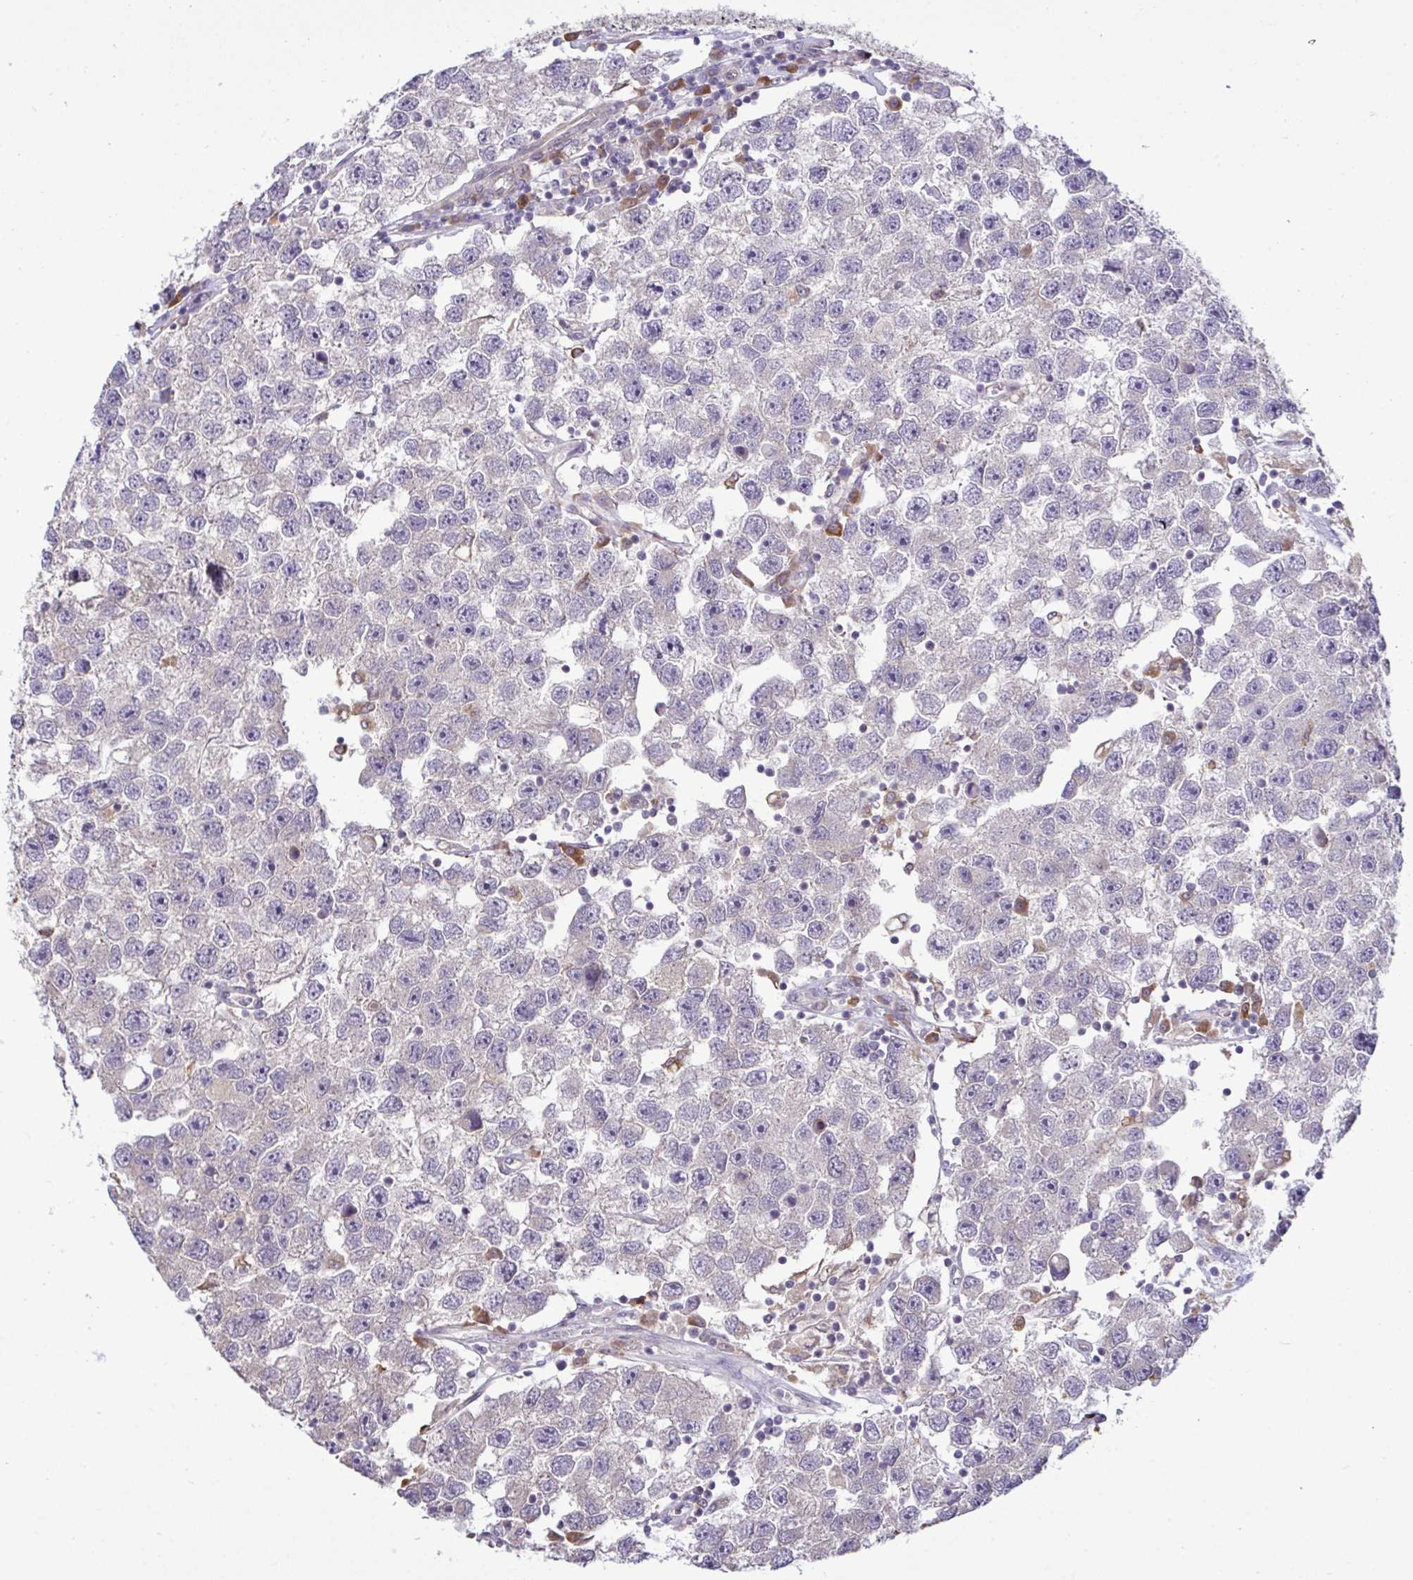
{"staining": {"intensity": "negative", "quantity": "none", "location": "none"}, "tissue": "testis cancer", "cell_type": "Tumor cells", "image_type": "cancer", "snomed": [{"axis": "morphology", "description": "Seminoma, NOS"}, {"axis": "topography", "description": "Testis"}], "caption": "Protein analysis of testis cancer shows no significant staining in tumor cells. (Stains: DAB IHC with hematoxylin counter stain, Microscopy: brightfield microscopy at high magnification).", "gene": "CMPK1", "patient": {"sex": "male", "age": 26}}